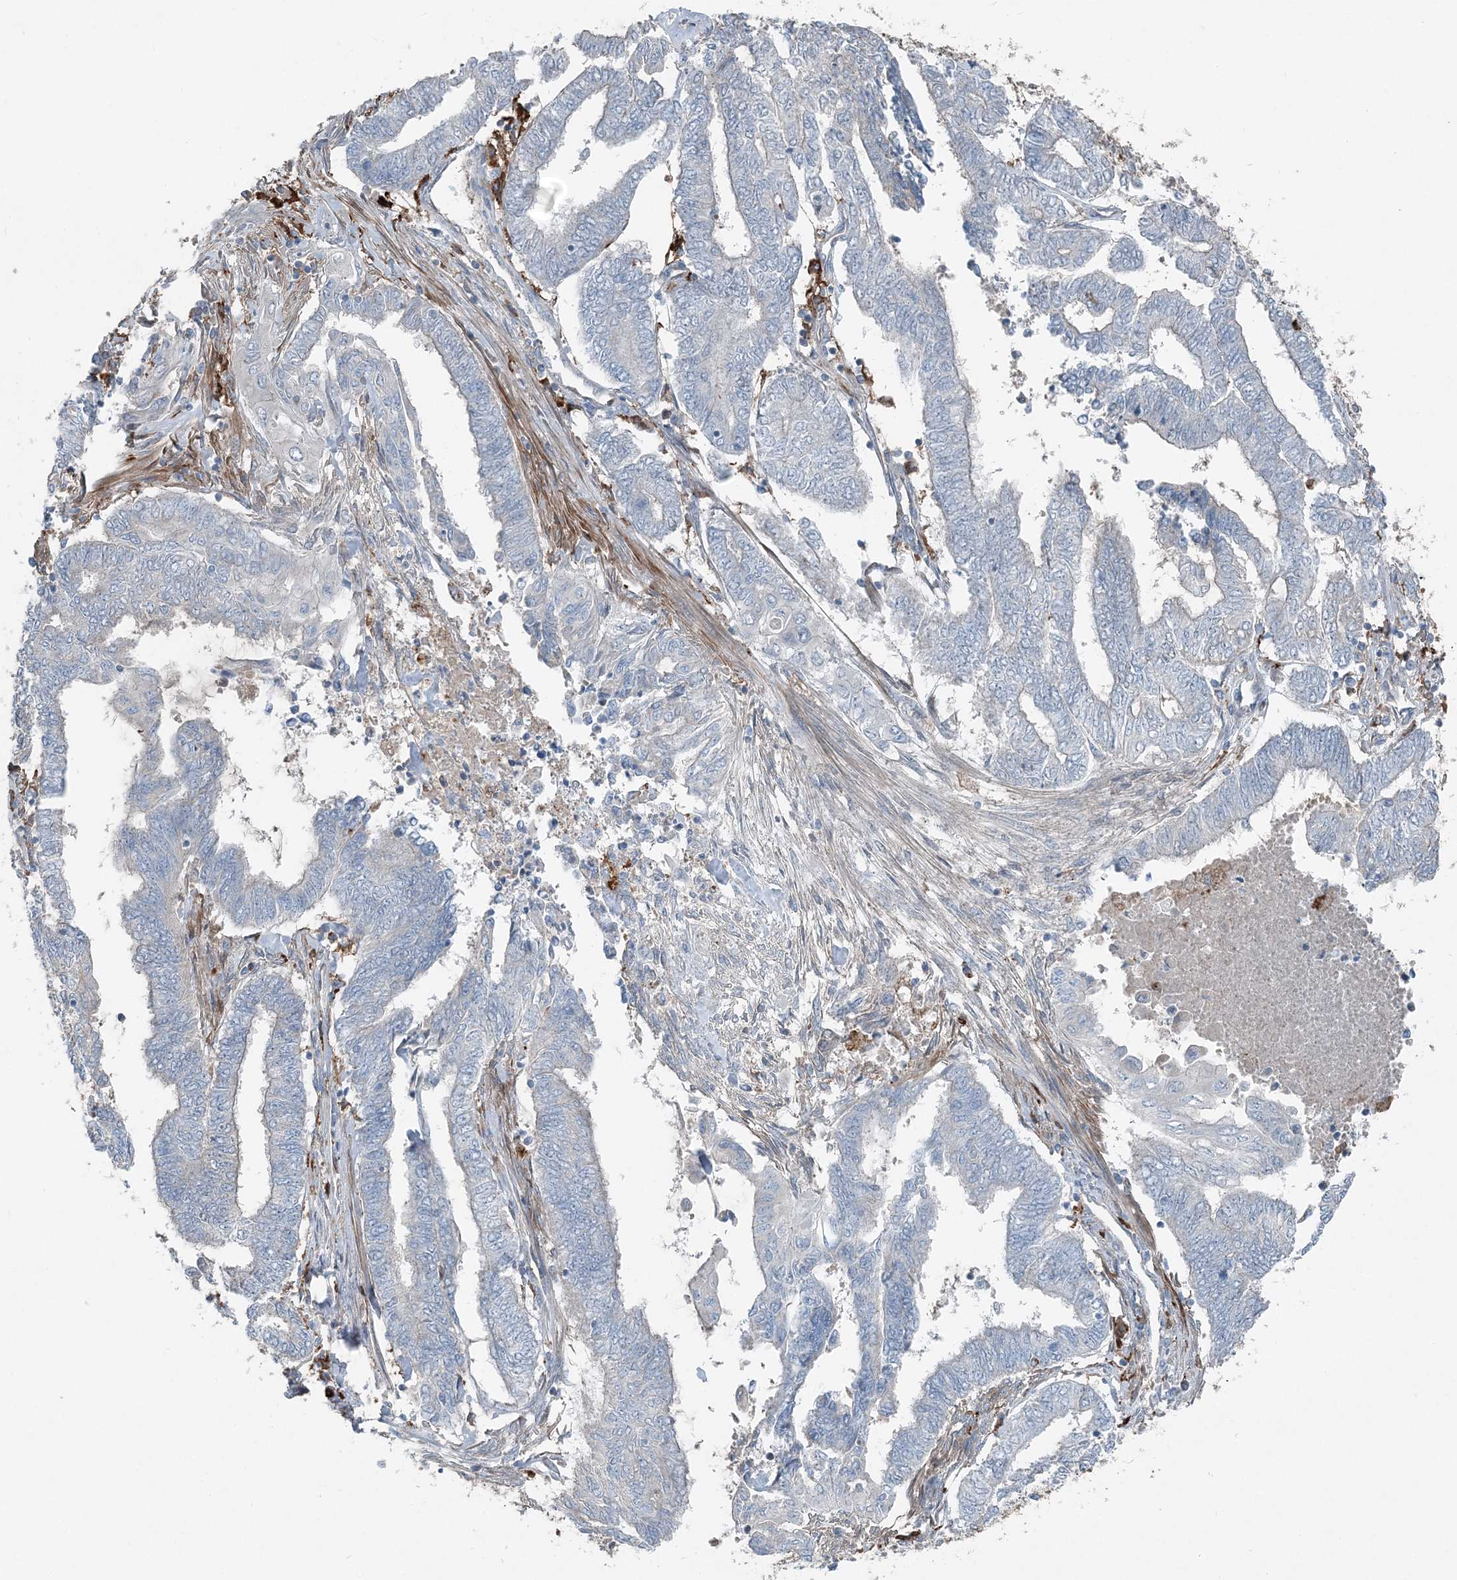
{"staining": {"intensity": "negative", "quantity": "none", "location": "none"}, "tissue": "endometrial cancer", "cell_type": "Tumor cells", "image_type": "cancer", "snomed": [{"axis": "morphology", "description": "Adenocarcinoma, NOS"}, {"axis": "topography", "description": "Uterus"}, {"axis": "topography", "description": "Endometrium"}], "caption": "Immunohistochemistry image of endometrial adenocarcinoma stained for a protein (brown), which shows no staining in tumor cells.", "gene": "KY", "patient": {"sex": "female", "age": 70}}